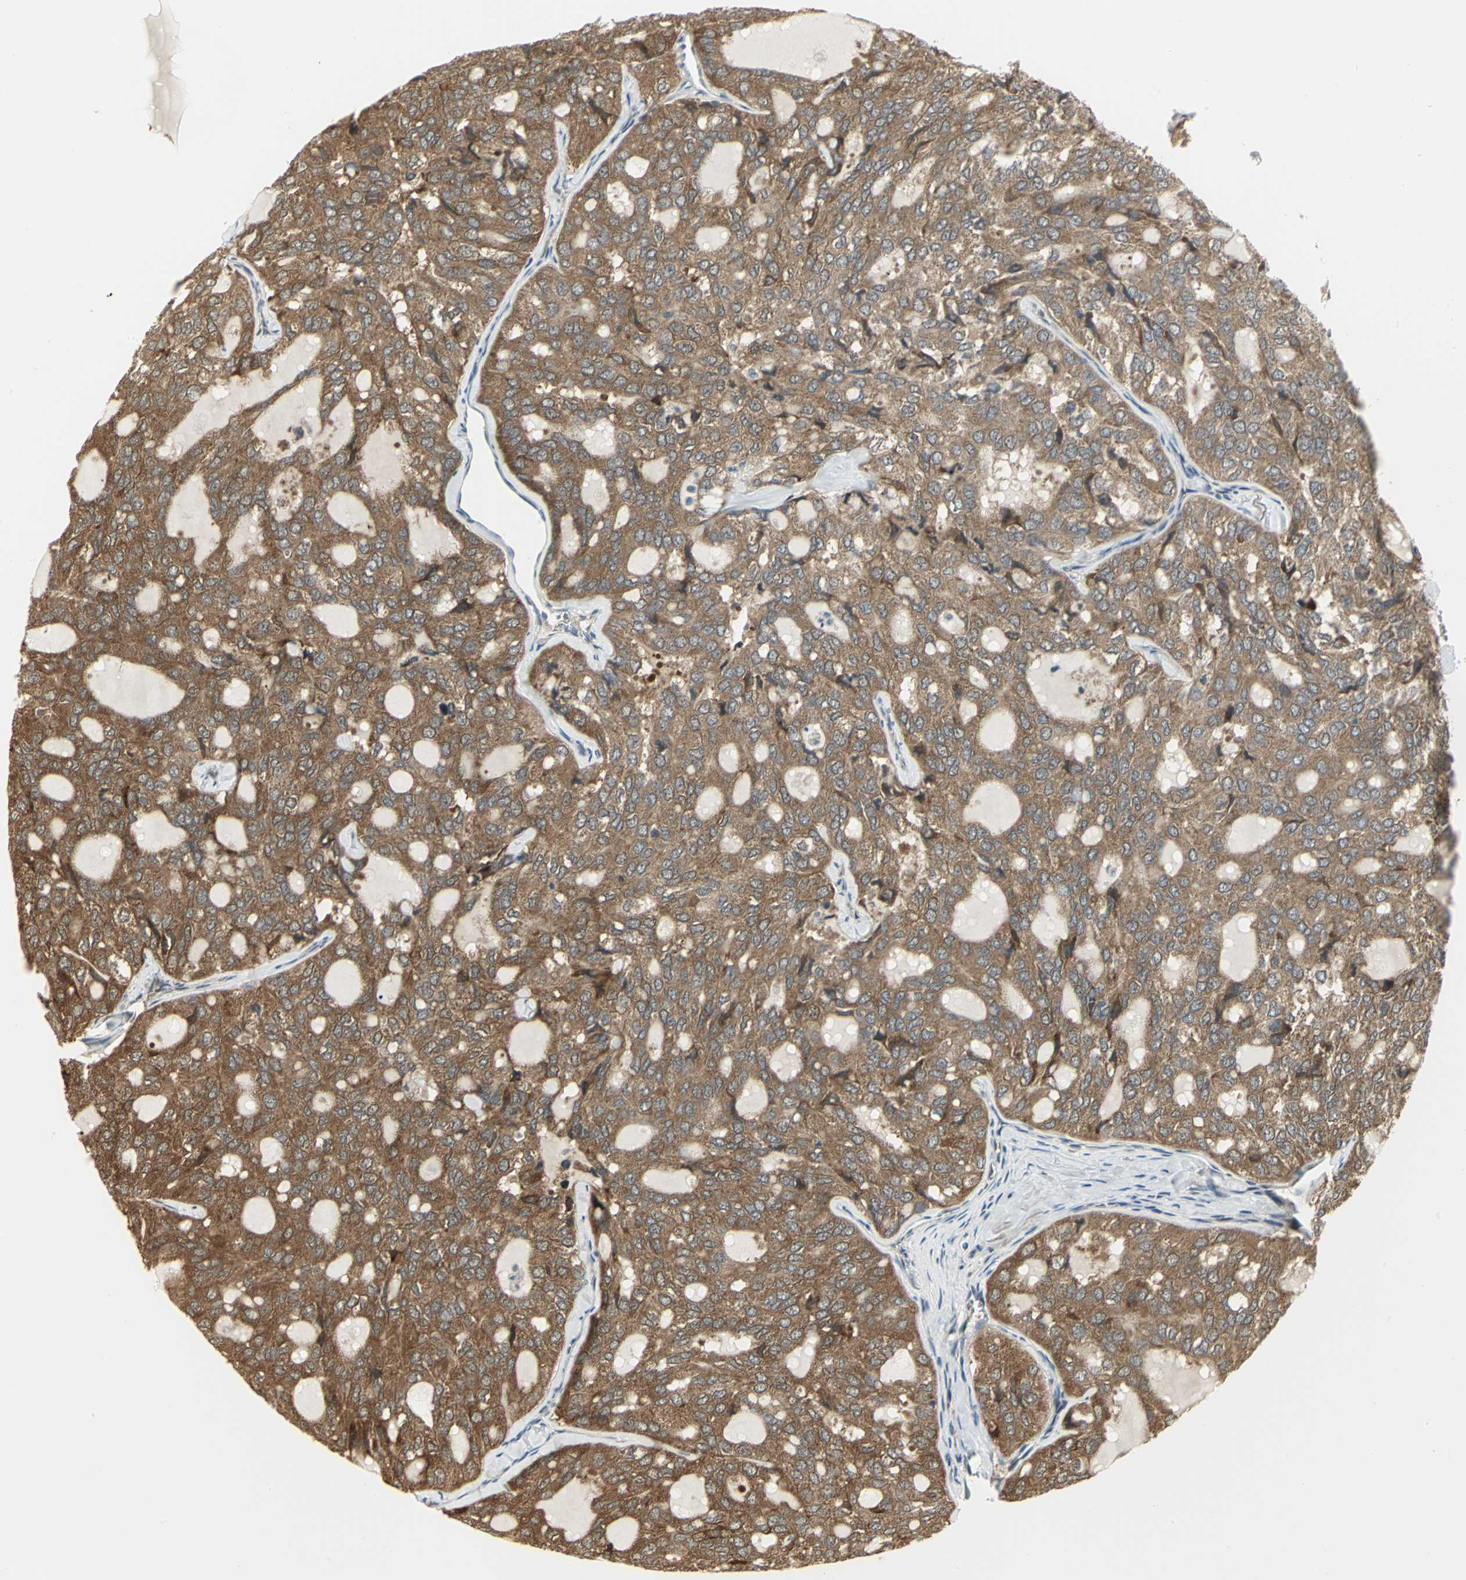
{"staining": {"intensity": "moderate", "quantity": ">75%", "location": "cytoplasmic/membranous"}, "tissue": "thyroid cancer", "cell_type": "Tumor cells", "image_type": "cancer", "snomed": [{"axis": "morphology", "description": "Follicular adenoma carcinoma, NOS"}, {"axis": "topography", "description": "Thyroid gland"}], "caption": "Protein staining of thyroid follicular adenoma carcinoma tissue displays moderate cytoplasmic/membranous expression in approximately >75% of tumor cells.", "gene": "PSMC4", "patient": {"sex": "male", "age": 75}}